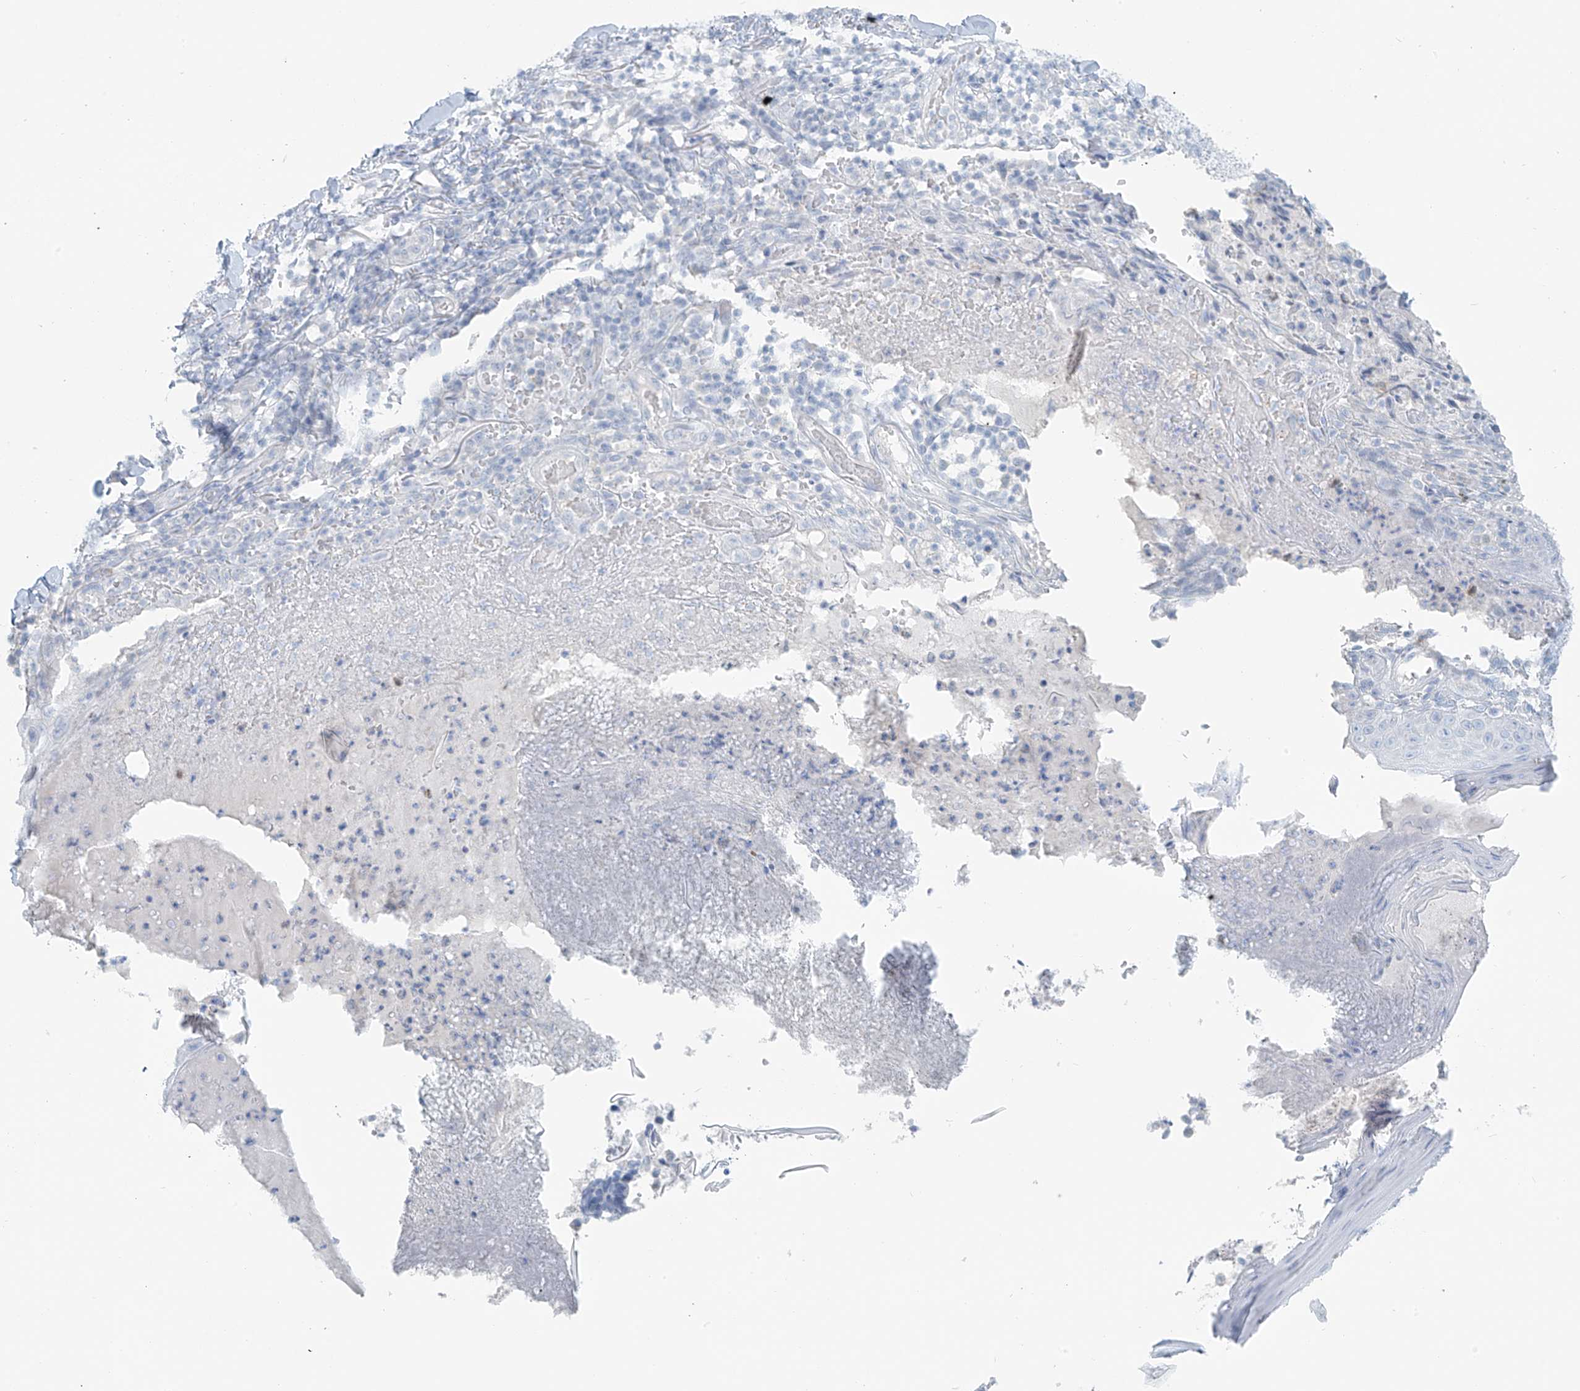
{"staining": {"intensity": "negative", "quantity": "none", "location": "none"}, "tissue": "skin cancer", "cell_type": "Tumor cells", "image_type": "cancer", "snomed": [{"axis": "morphology", "description": "Normal tissue, NOS"}, {"axis": "morphology", "description": "Basal cell carcinoma"}, {"axis": "topography", "description": "Skin"}], "caption": "Basal cell carcinoma (skin) was stained to show a protein in brown. There is no significant staining in tumor cells. The staining is performed using DAB (3,3'-diaminobenzidine) brown chromogen with nuclei counter-stained in using hematoxylin.", "gene": "SLC25A43", "patient": {"sex": "male", "age": 50}}